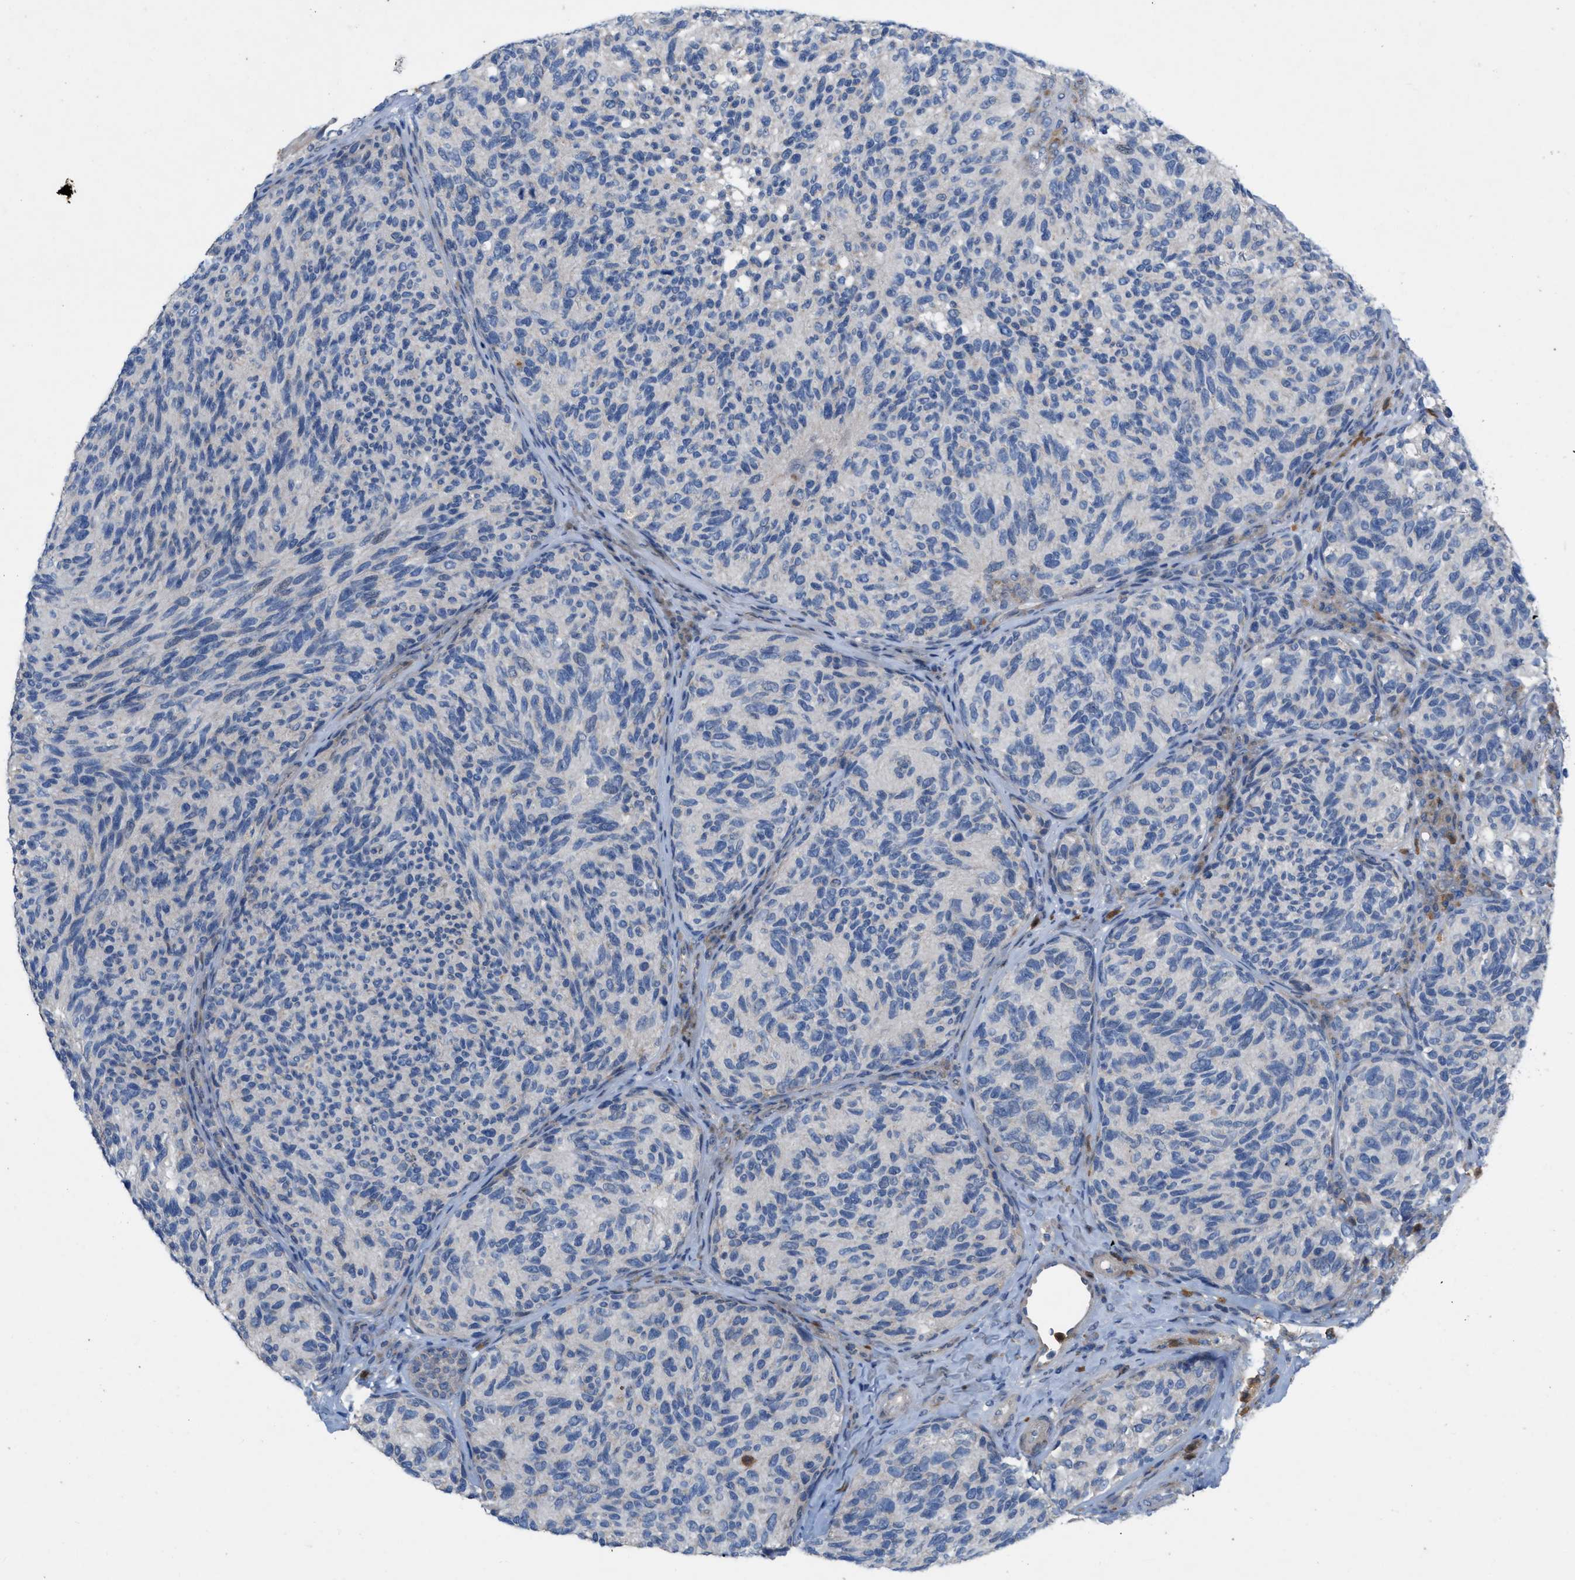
{"staining": {"intensity": "negative", "quantity": "none", "location": "none"}, "tissue": "melanoma", "cell_type": "Tumor cells", "image_type": "cancer", "snomed": [{"axis": "morphology", "description": "Malignant melanoma, NOS"}, {"axis": "topography", "description": "Skin"}], "caption": "Immunohistochemistry (IHC) histopathology image of neoplastic tissue: malignant melanoma stained with DAB displays no significant protein staining in tumor cells.", "gene": "PLPPR5", "patient": {"sex": "female", "age": 73}}